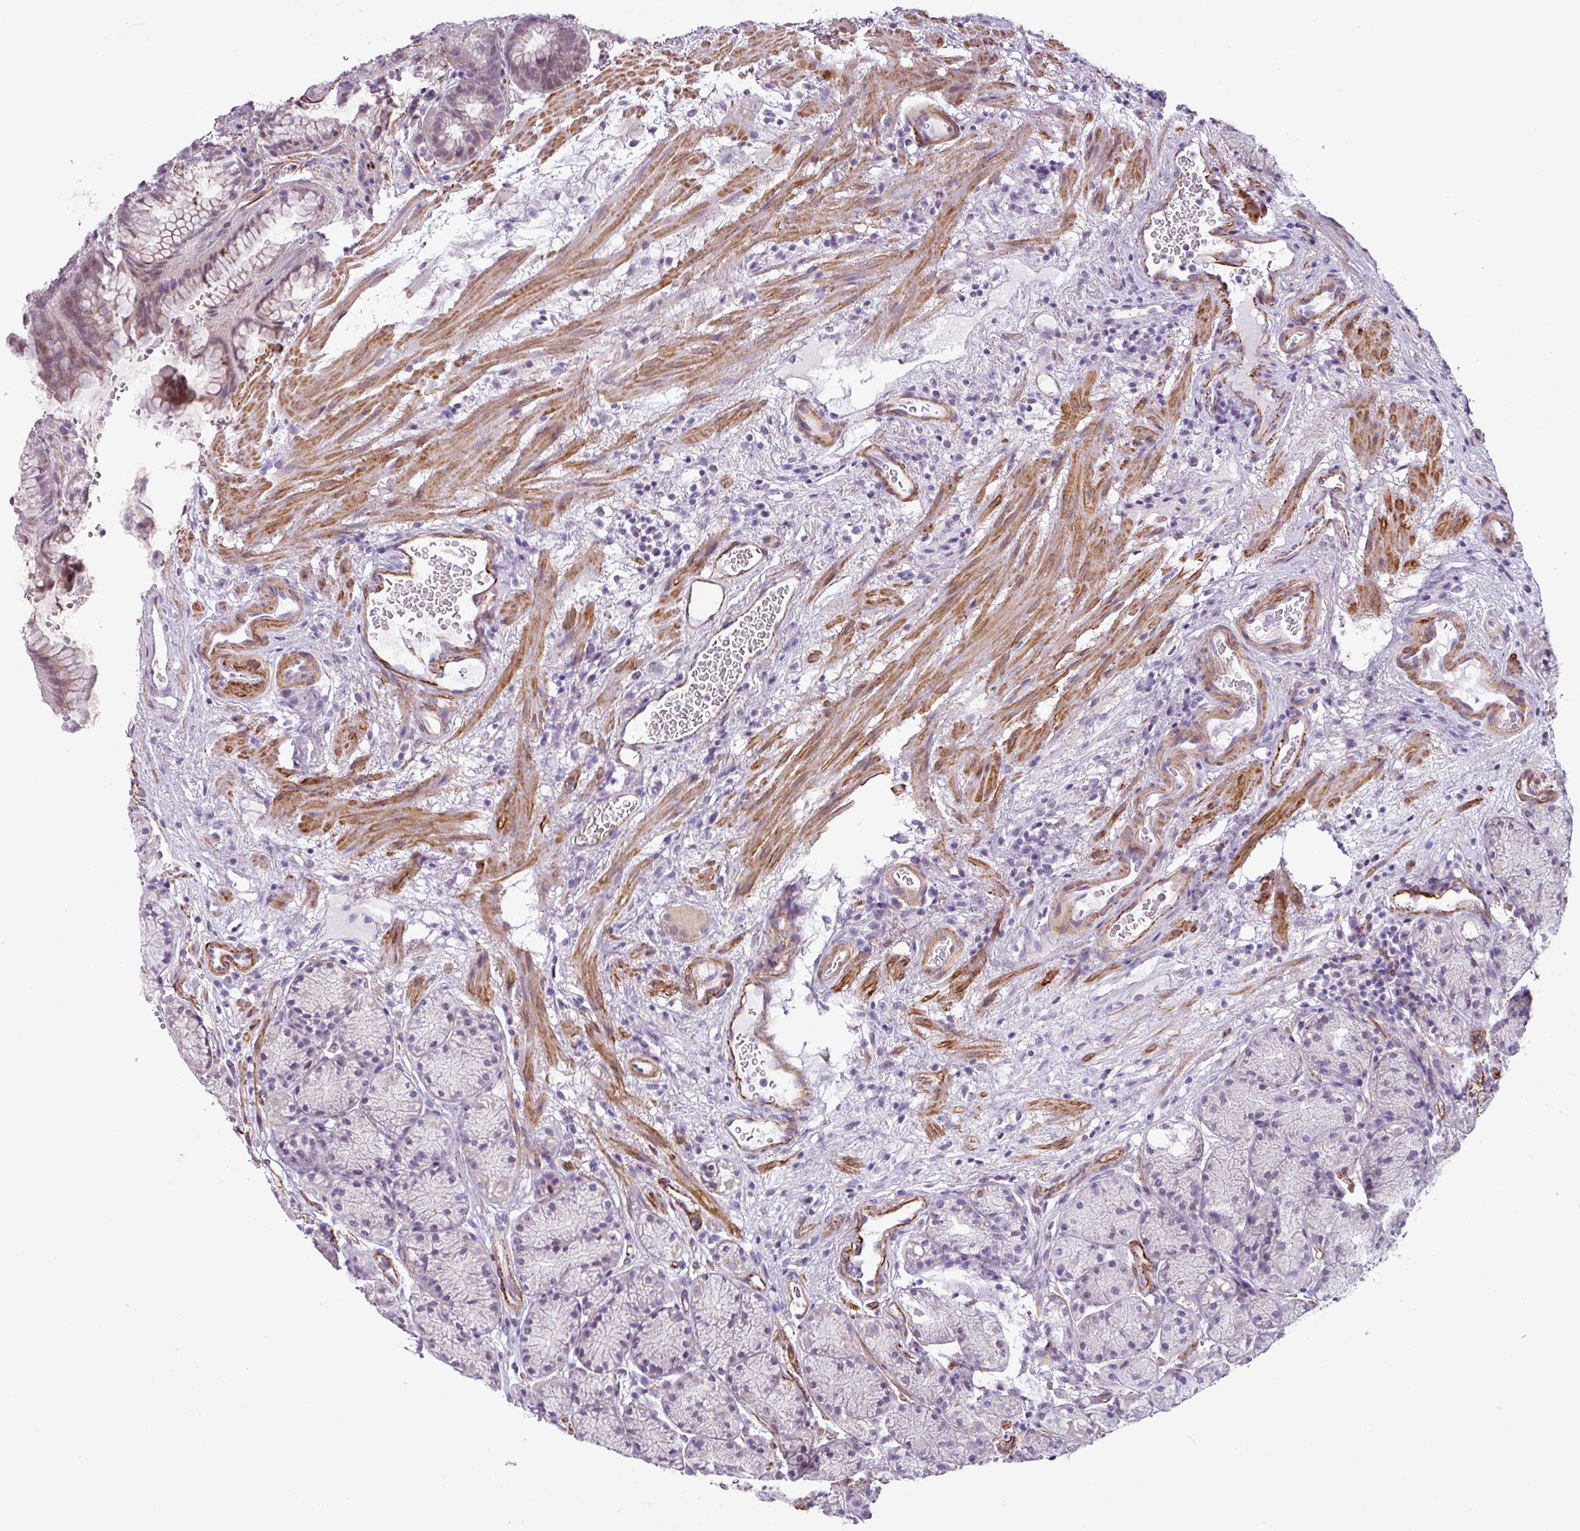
{"staining": {"intensity": "moderate", "quantity": "<25%", "location": "nuclear"}, "tissue": "stomach", "cell_type": "Glandular cells", "image_type": "normal", "snomed": [{"axis": "morphology", "description": "Normal tissue, NOS"}, {"axis": "topography", "description": "Stomach"}], "caption": "Human stomach stained with a brown dye displays moderate nuclear positive positivity in about <25% of glandular cells.", "gene": "ATP10A", "patient": {"sex": "male", "age": 63}}